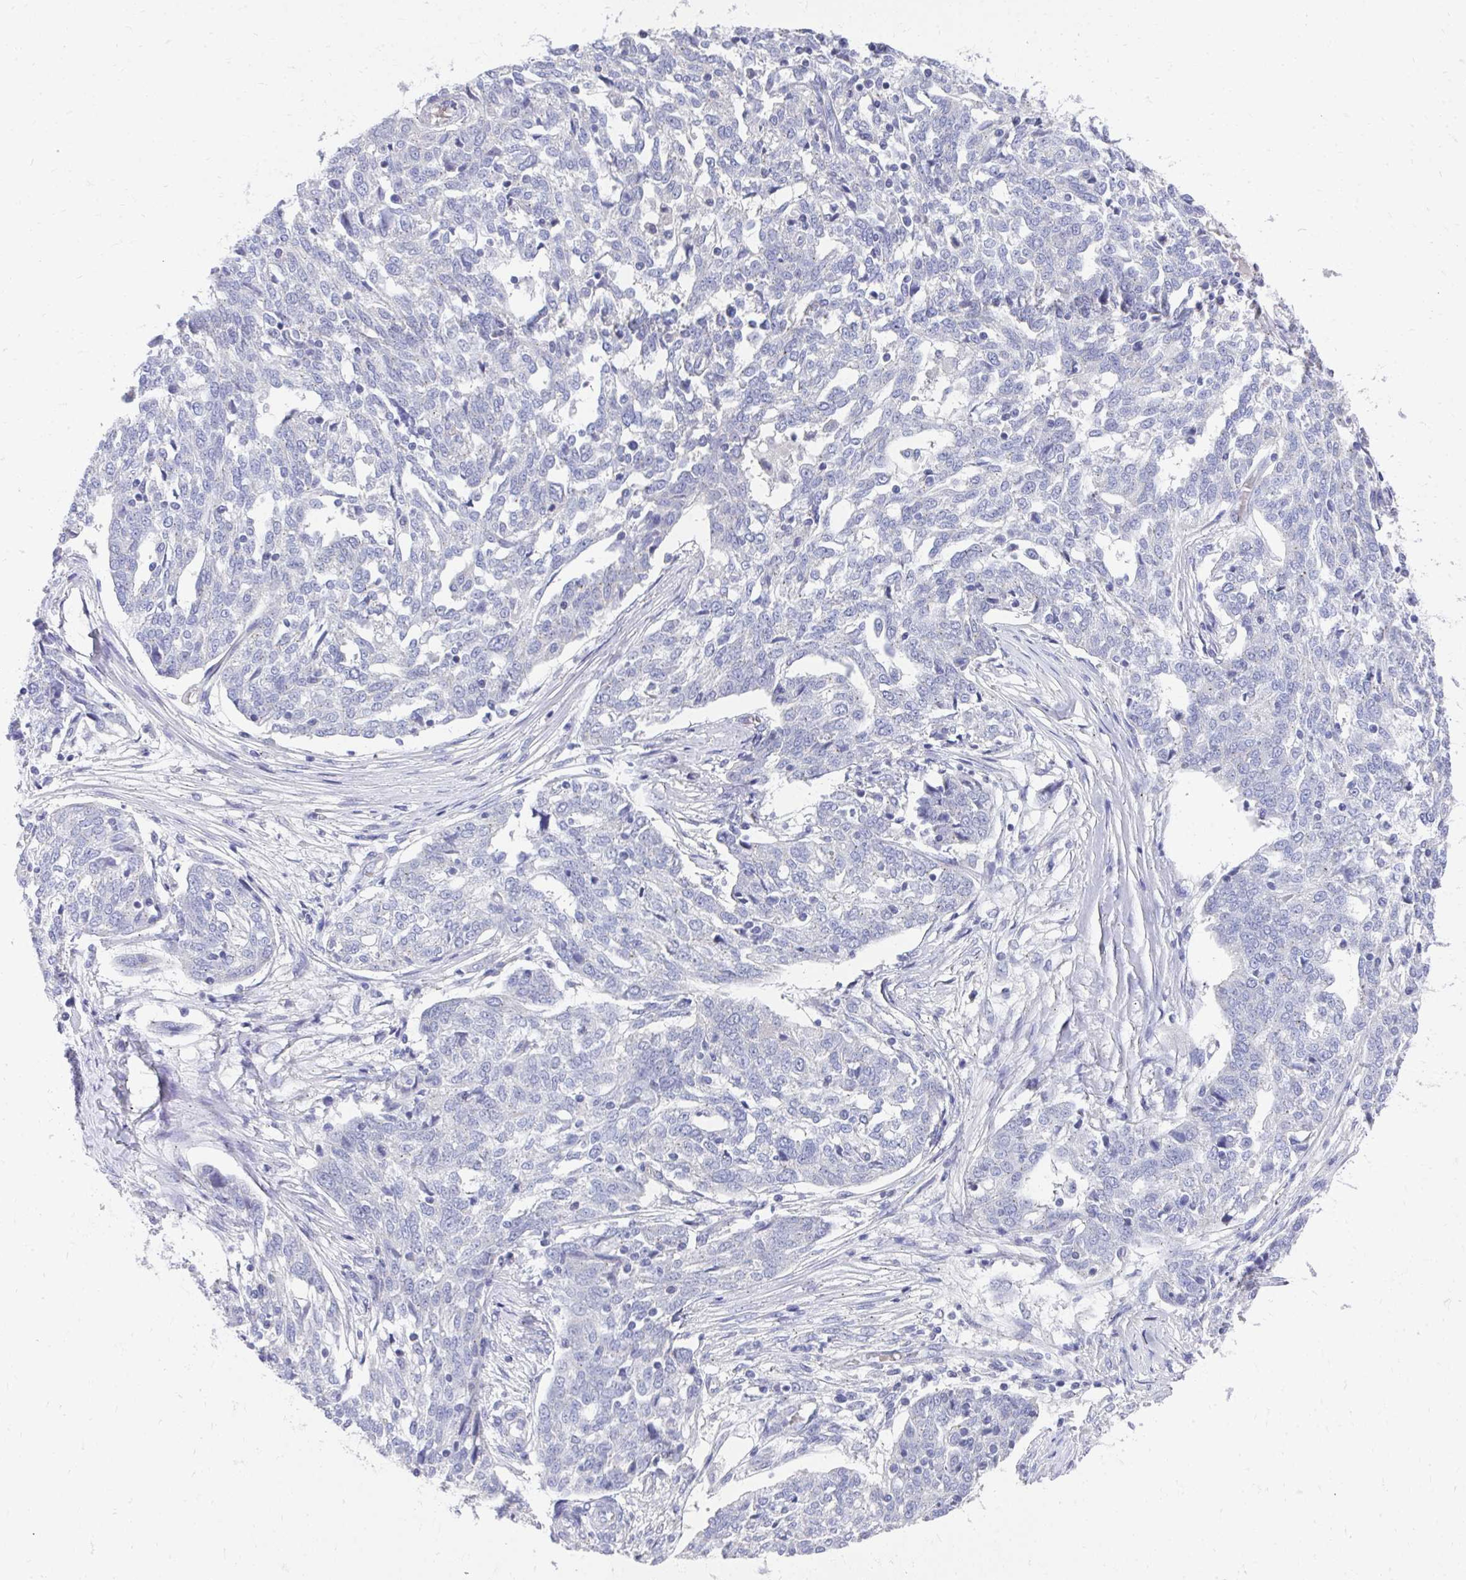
{"staining": {"intensity": "negative", "quantity": "none", "location": "none"}, "tissue": "ovarian cancer", "cell_type": "Tumor cells", "image_type": "cancer", "snomed": [{"axis": "morphology", "description": "Cystadenocarcinoma, serous, NOS"}, {"axis": "topography", "description": "Ovary"}], "caption": "Ovarian cancer was stained to show a protein in brown. There is no significant staining in tumor cells. (DAB immunohistochemistry (IHC) with hematoxylin counter stain).", "gene": "TMPRSS2", "patient": {"sex": "female", "age": 67}}